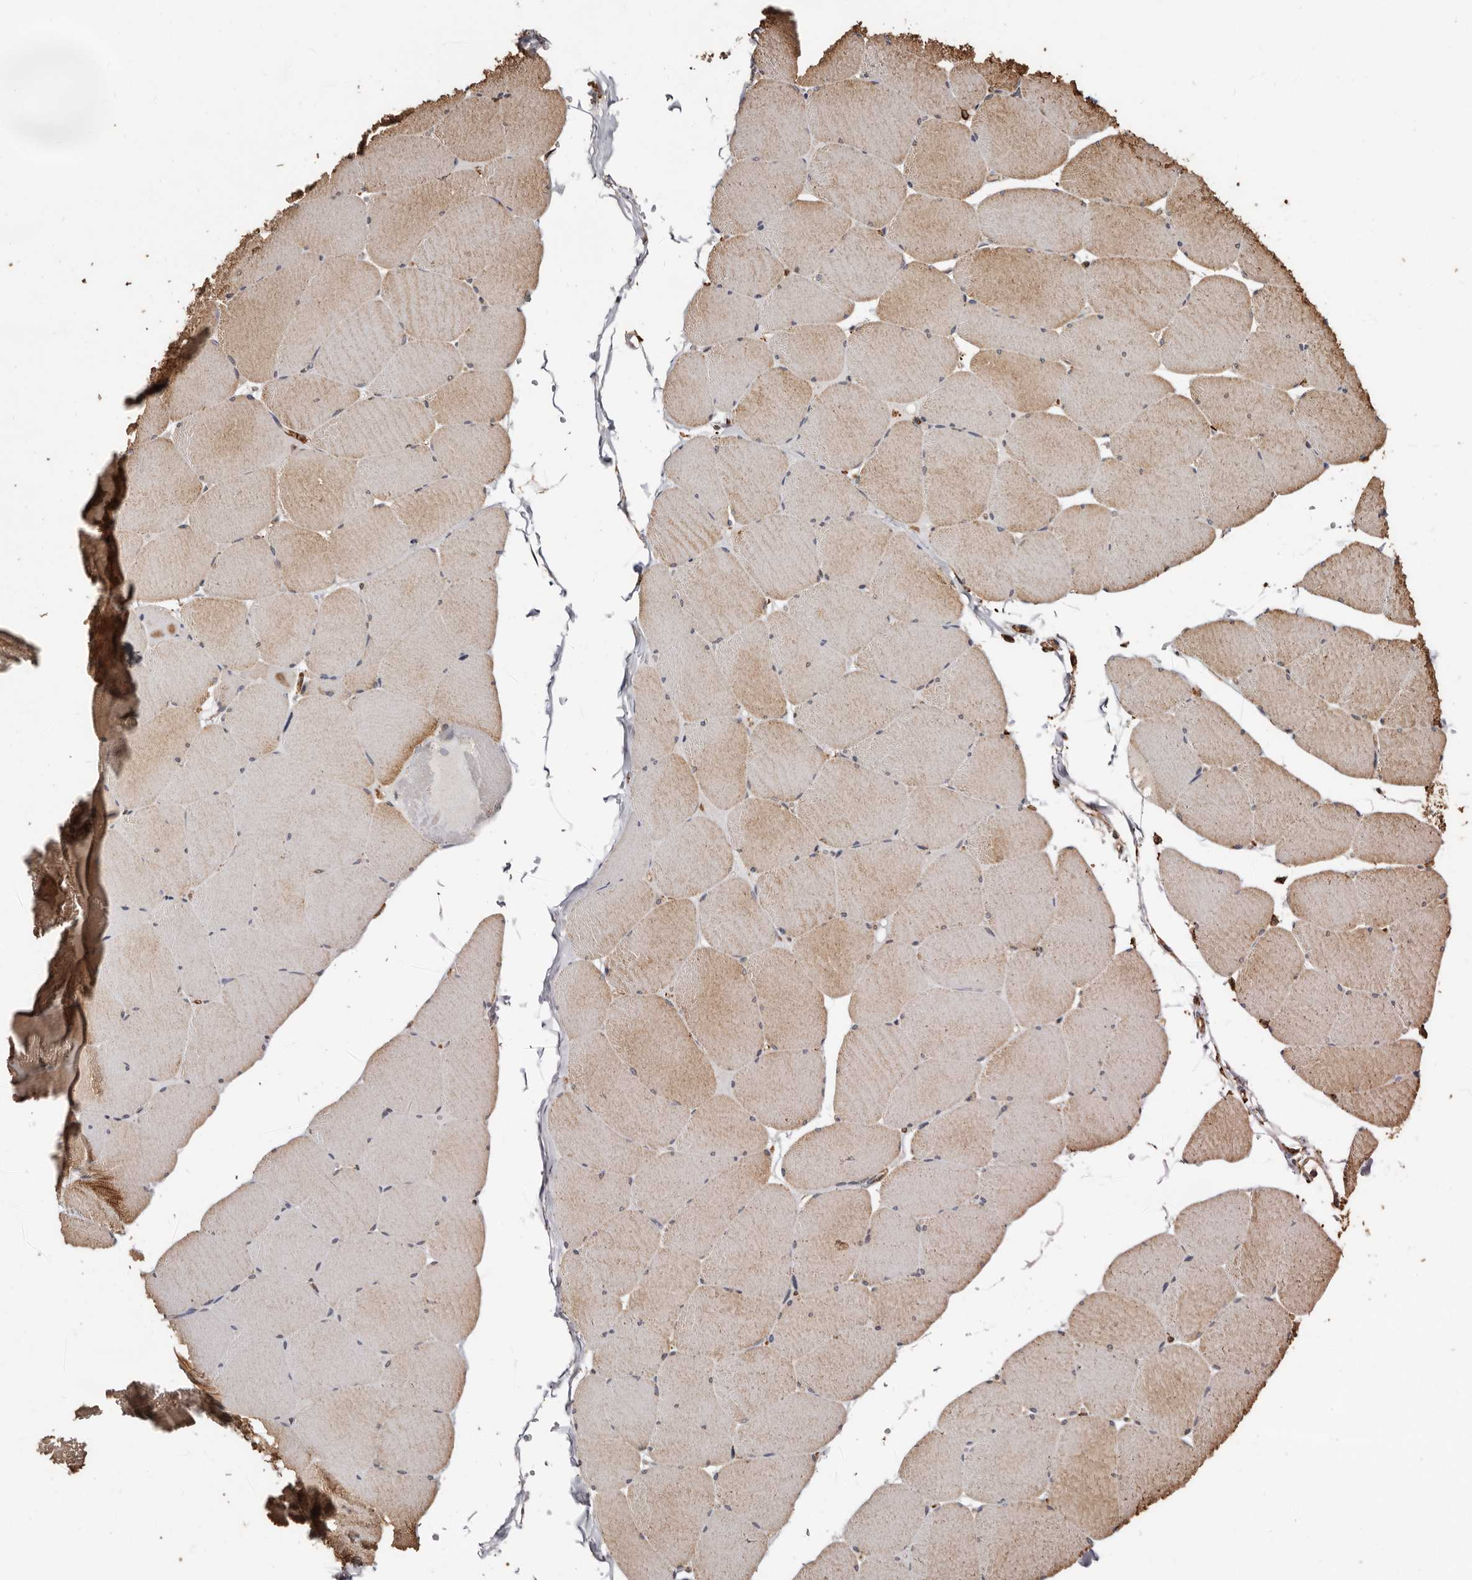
{"staining": {"intensity": "moderate", "quantity": "25%-75%", "location": "cytoplasmic/membranous"}, "tissue": "skeletal muscle", "cell_type": "Myocytes", "image_type": "normal", "snomed": [{"axis": "morphology", "description": "Normal tissue, NOS"}, {"axis": "topography", "description": "Skeletal muscle"}, {"axis": "topography", "description": "Head-Neck"}], "caption": "Immunohistochemistry (IHC) photomicrograph of normal human skeletal muscle stained for a protein (brown), which shows medium levels of moderate cytoplasmic/membranous expression in about 25%-75% of myocytes.", "gene": "GSK3A", "patient": {"sex": "male", "age": 66}}